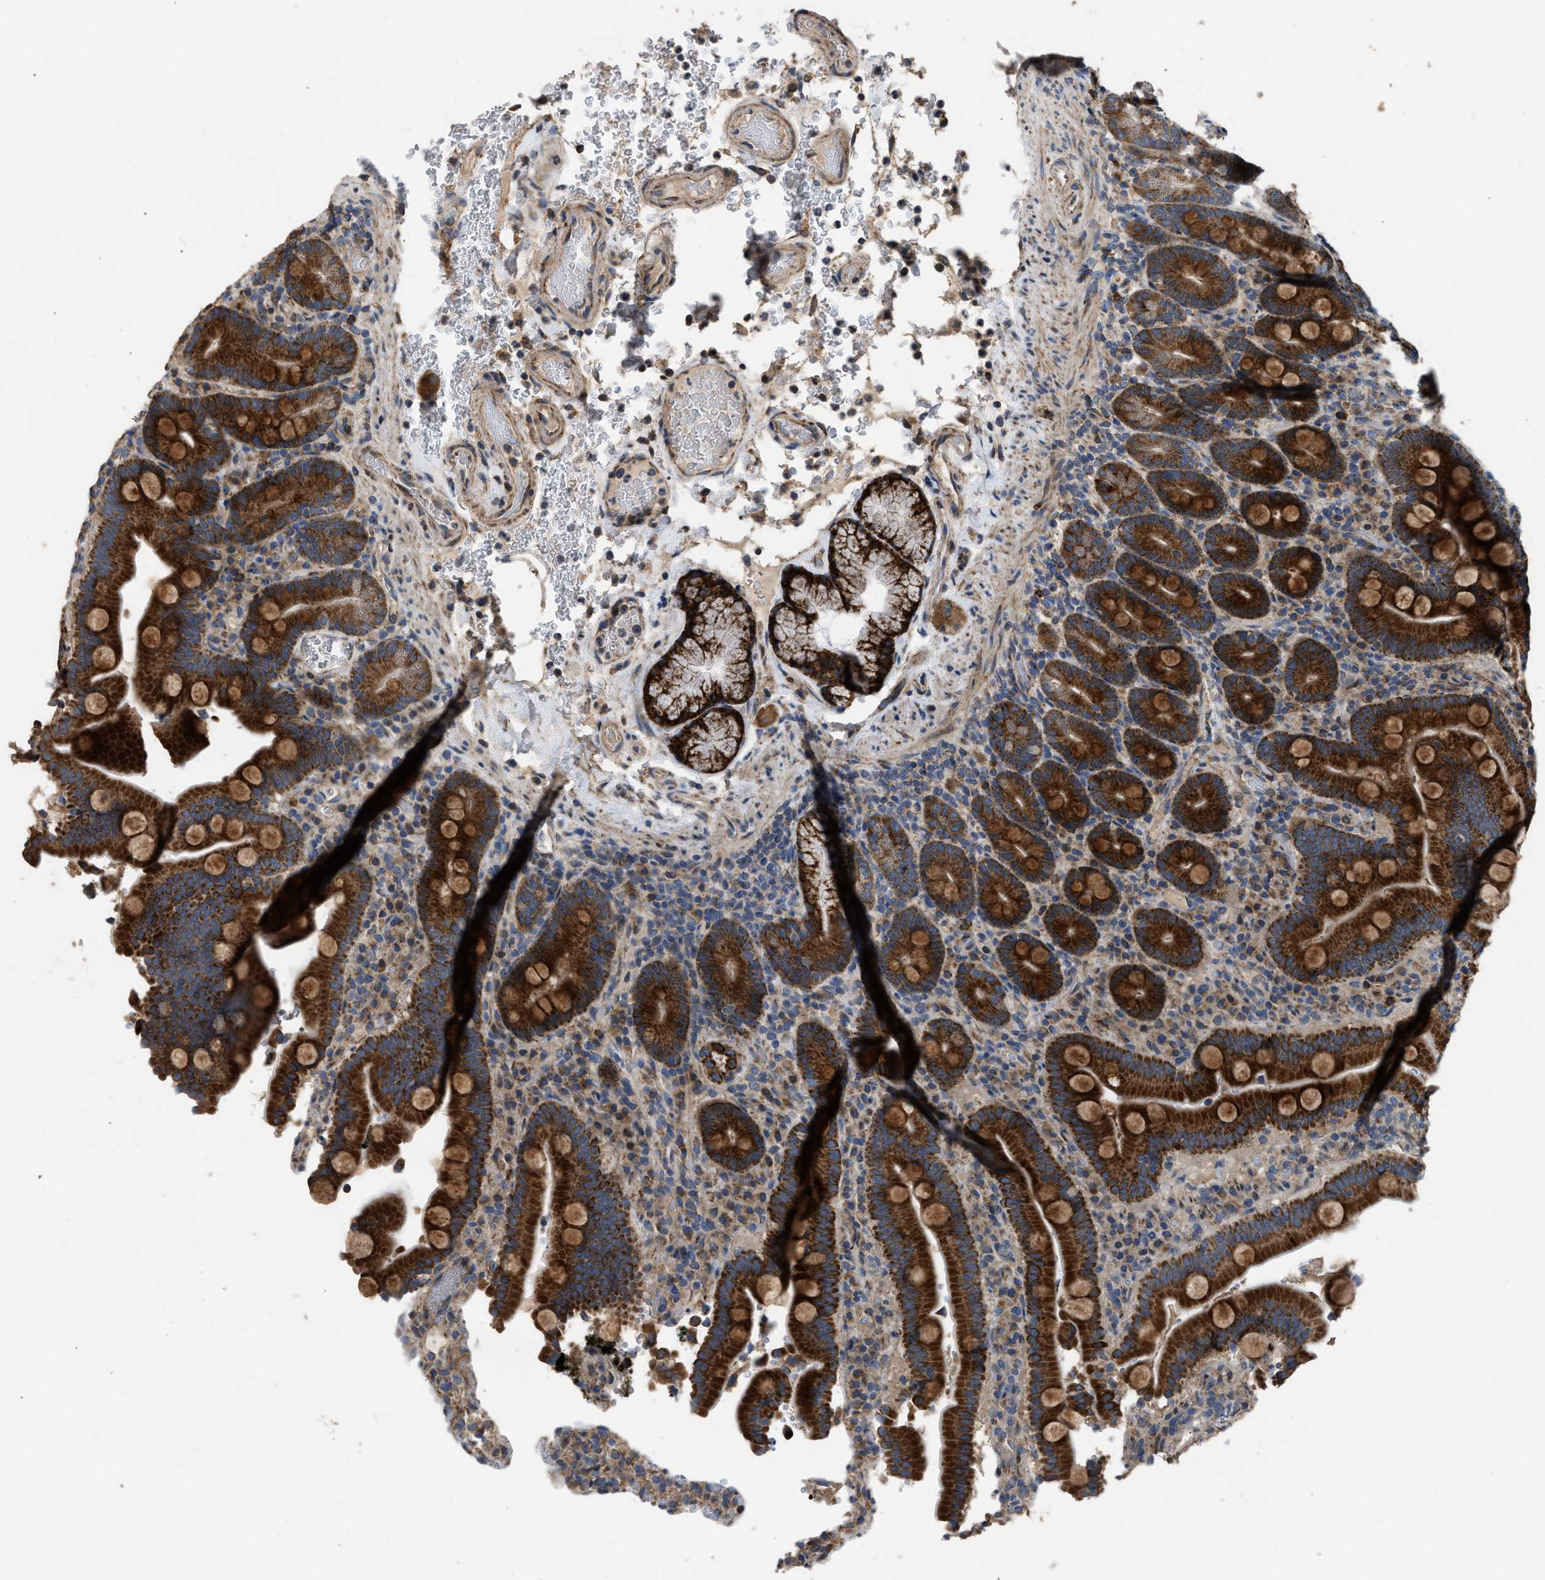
{"staining": {"intensity": "strong", "quantity": ">75%", "location": "cytoplasmic/membranous"}, "tissue": "duodenum", "cell_type": "Glandular cells", "image_type": "normal", "snomed": [{"axis": "morphology", "description": "Normal tissue, NOS"}, {"axis": "topography", "description": "Small intestine, NOS"}], "caption": "Human duodenum stained for a protein (brown) exhibits strong cytoplasmic/membranous positive positivity in approximately >75% of glandular cells.", "gene": "TMEM150A", "patient": {"sex": "female", "age": 71}}